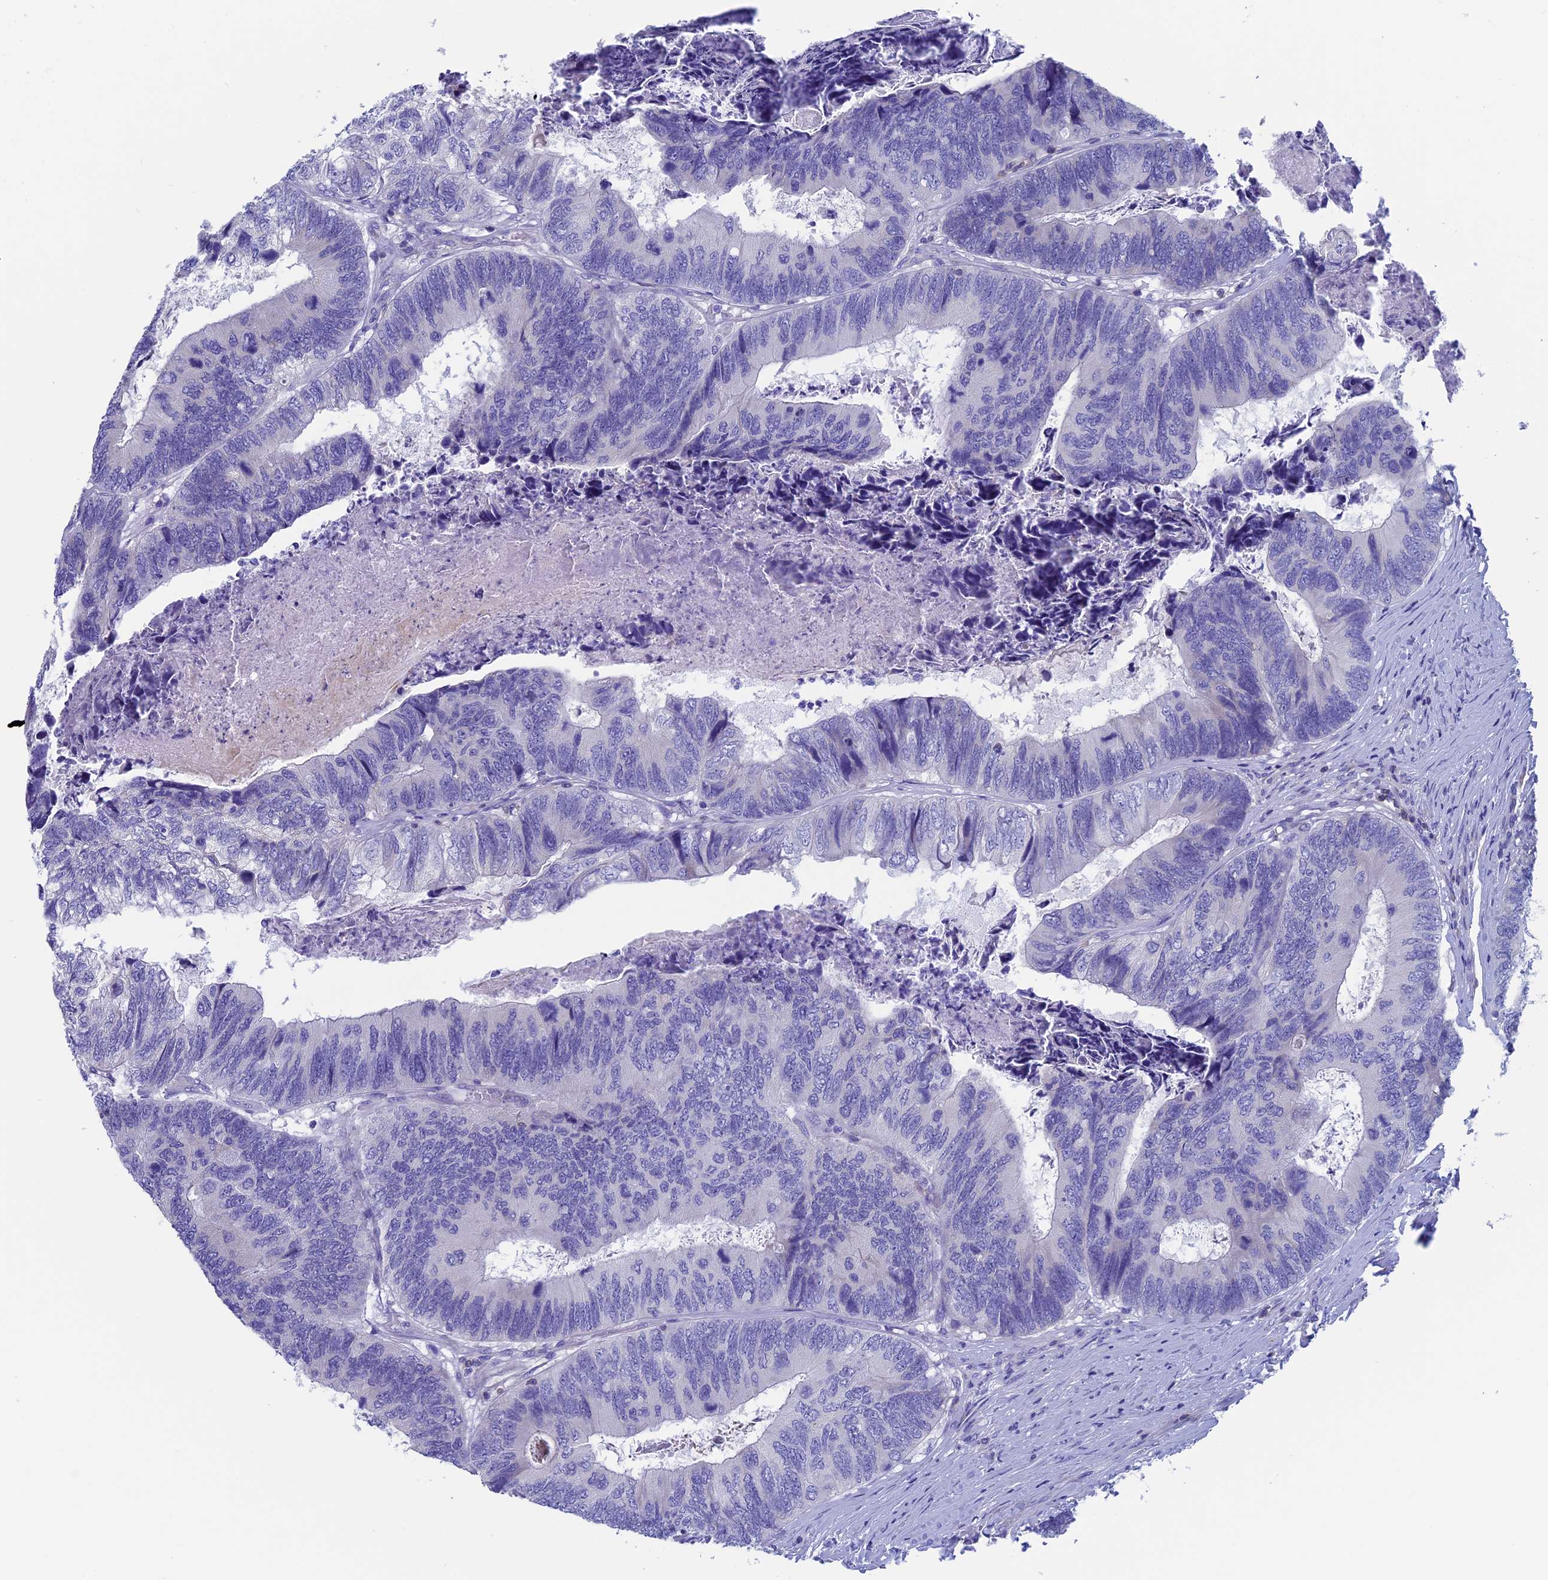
{"staining": {"intensity": "negative", "quantity": "none", "location": "none"}, "tissue": "colorectal cancer", "cell_type": "Tumor cells", "image_type": "cancer", "snomed": [{"axis": "morphology", "description": "Adenocarcinoma, NOS"}, {"axis": "topography", "description": "Colon"}], "caption": "This is an IHC photomicrograph of human colorectal cancer. There is no staining in tumor cells.", "gene": "SEPTIN1", "patient": {"sex": "female", "age": 67}}